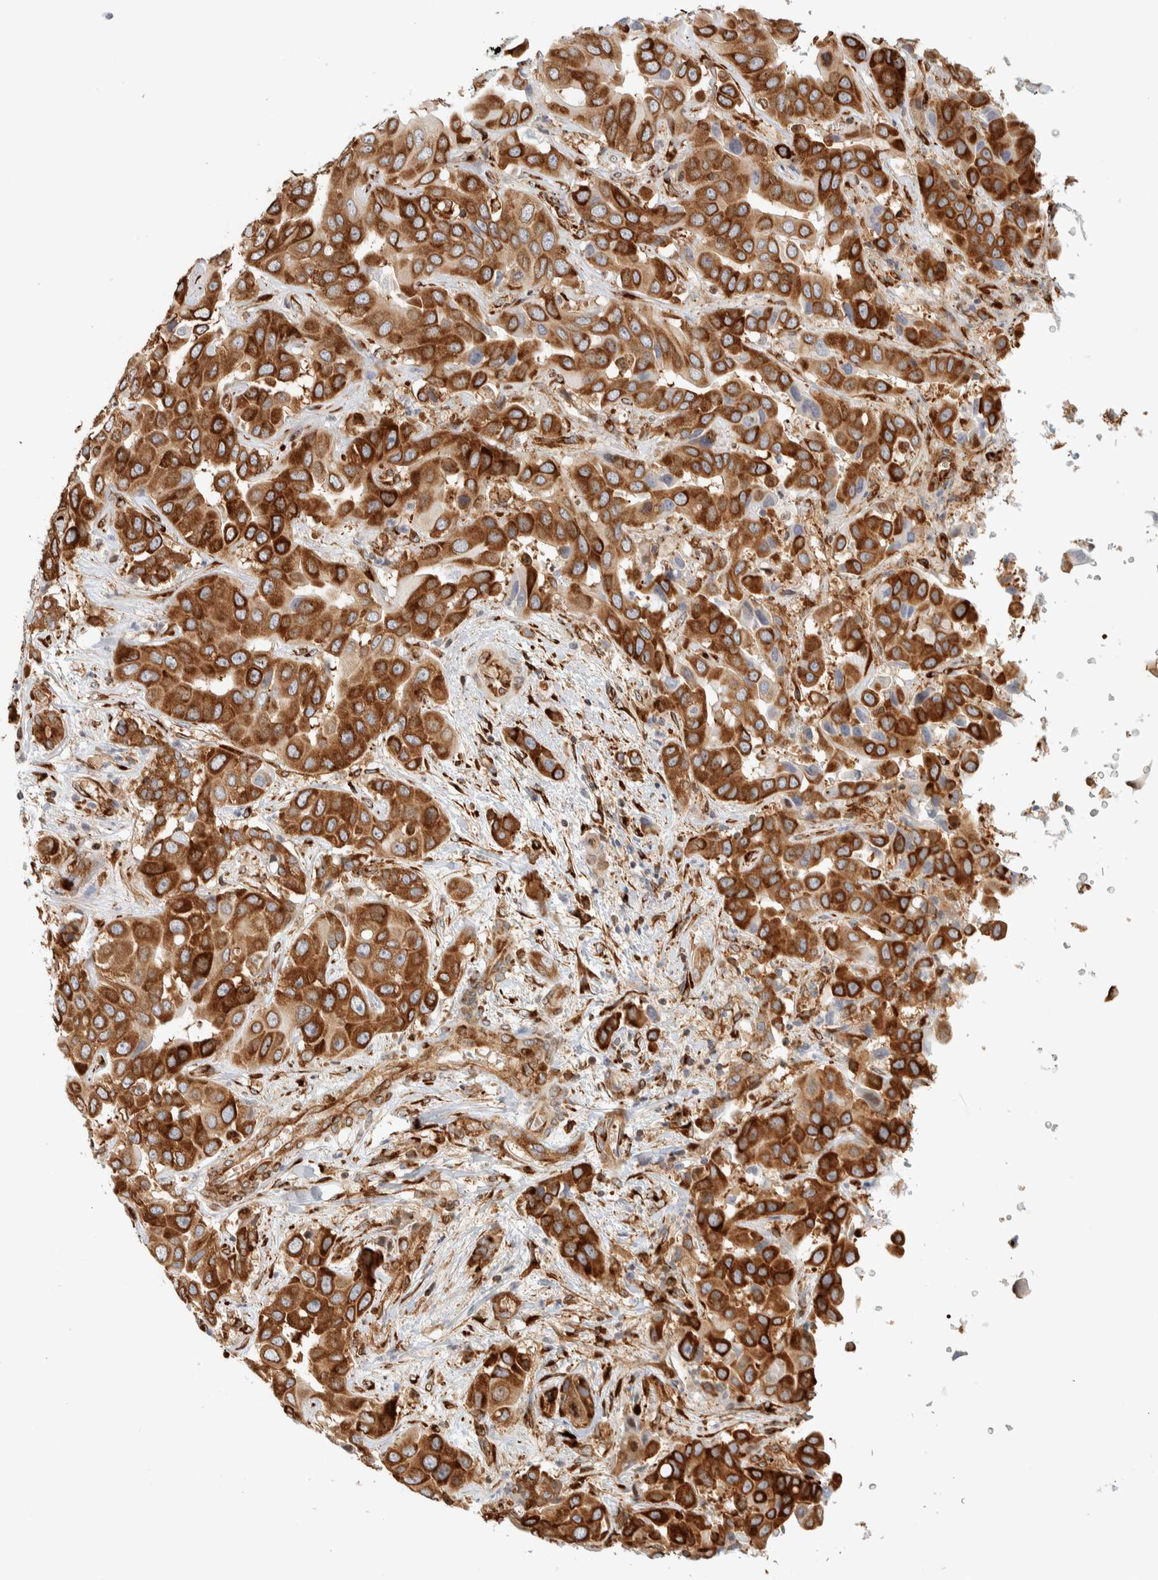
{"staining": {"intensity": "strong", "quantity": ">75%", "location": "cytoplasmic/membranous"}, "tissue": "liver cancer", "cell_type": "Tumor cells", "image_type": "cancer", "snomed": [{"axis": "morphology", "description": "Cholangiocarcinoma"}, {"axis": "topography", "description": "Liver"}], "caption": "Immunohistochemistry photomicrograph of liver cancer stained for a protein (brown), which demonstrates high levels of strong cytoplasmic/membranous staining in approximately >75% of tumor cells.", "gene": "LLGL2", "patient": {"sex": "female", "age": 52}}